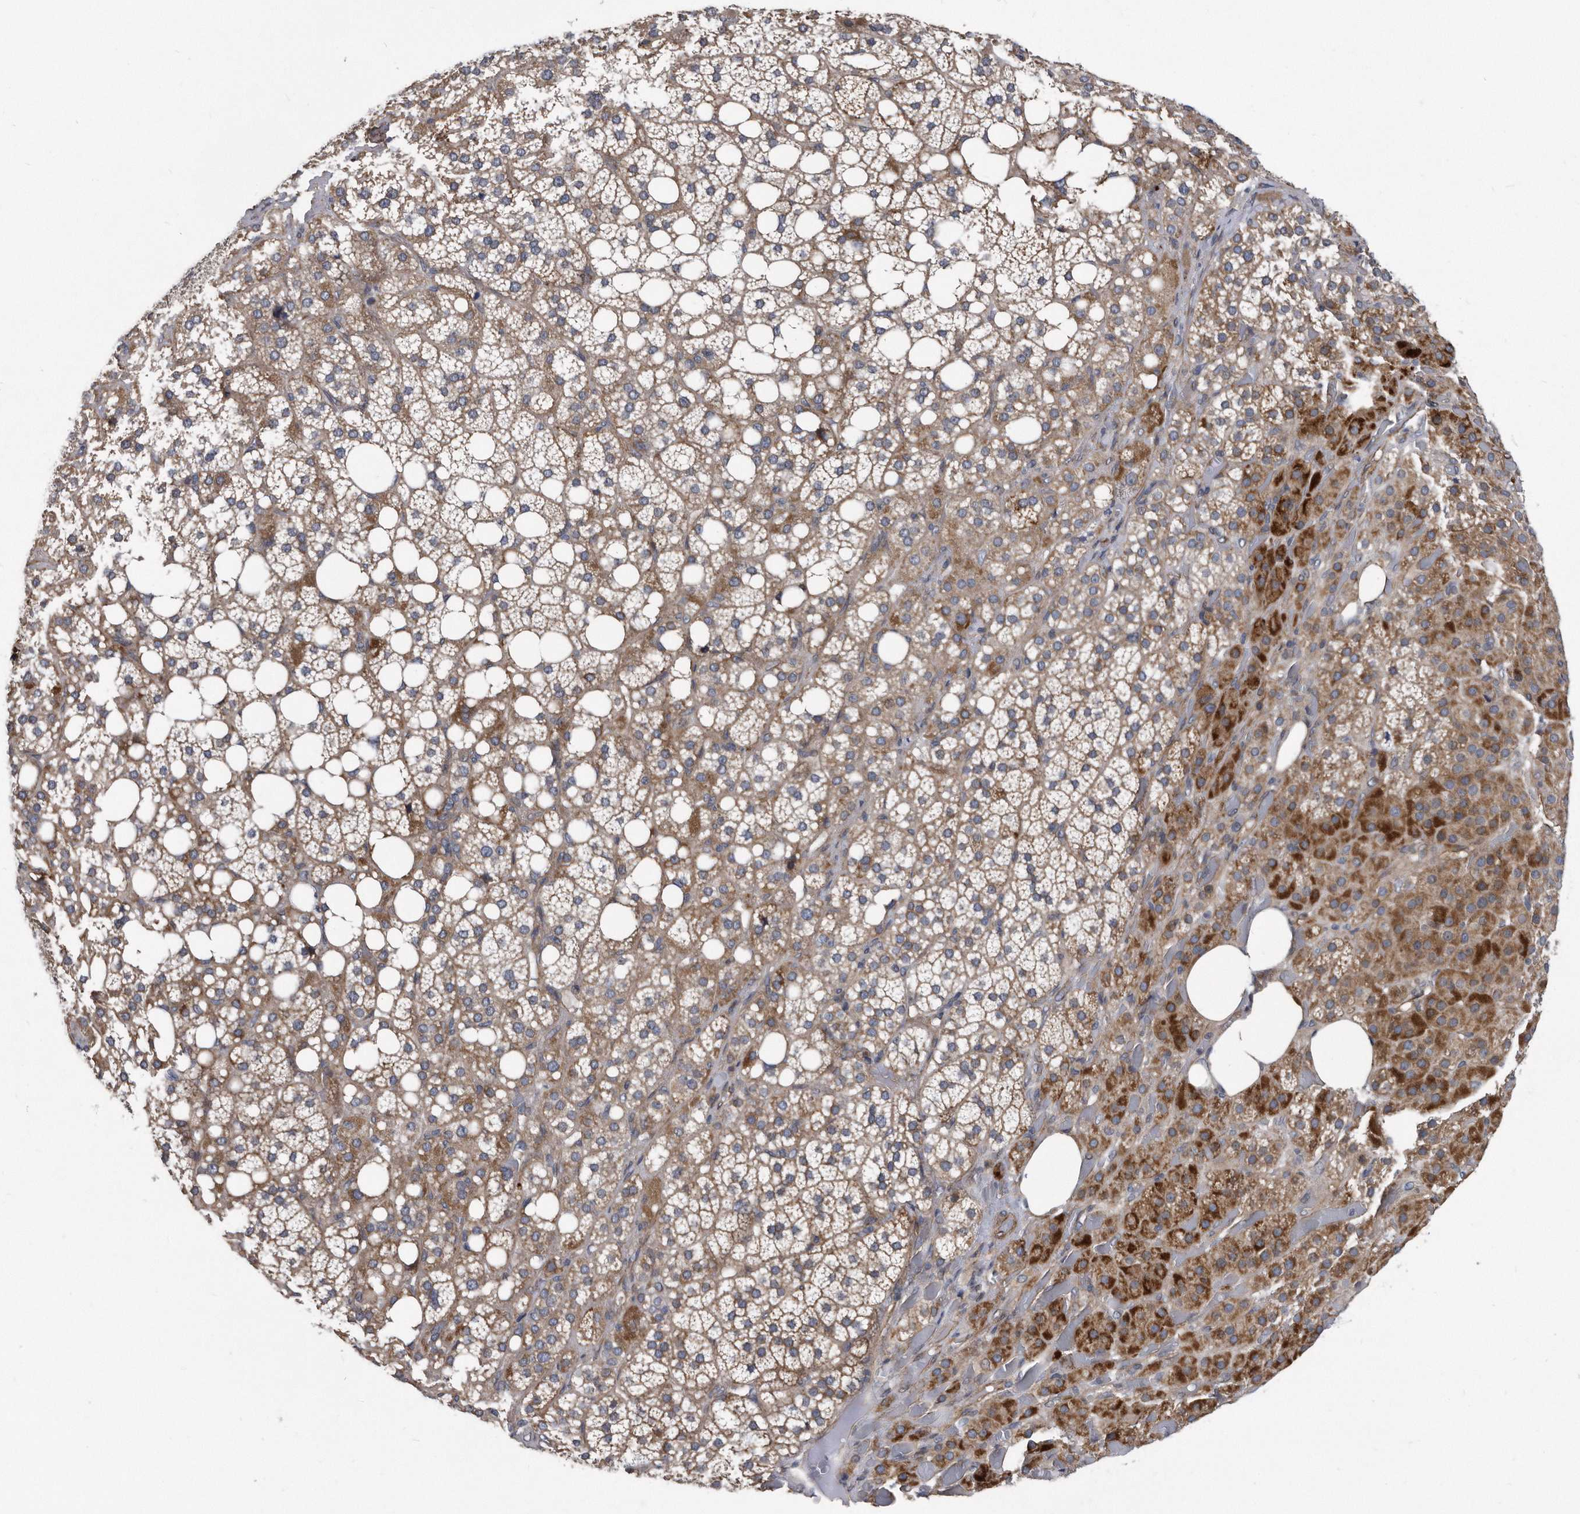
{"staining": {"intensity": "strong", "quantity": "<25%", "location": "cytoplasmic/membranous"}, "tissue": "adrenal gland", "cell_type": "Glandular cells", "image_type": "normal", "snomed": [{"axis": "morphology", "description": "Normal tissue, NOS"}, {"axis": "topography", "description": "Adrenal gland"}], "caption": "Normal adrenal gland reveals strong cytoplasmic/membranous positivity in about <25% of glandular cells.", "gene": "ARMCX1", "patient": {"sex": "female", "age": 59}}